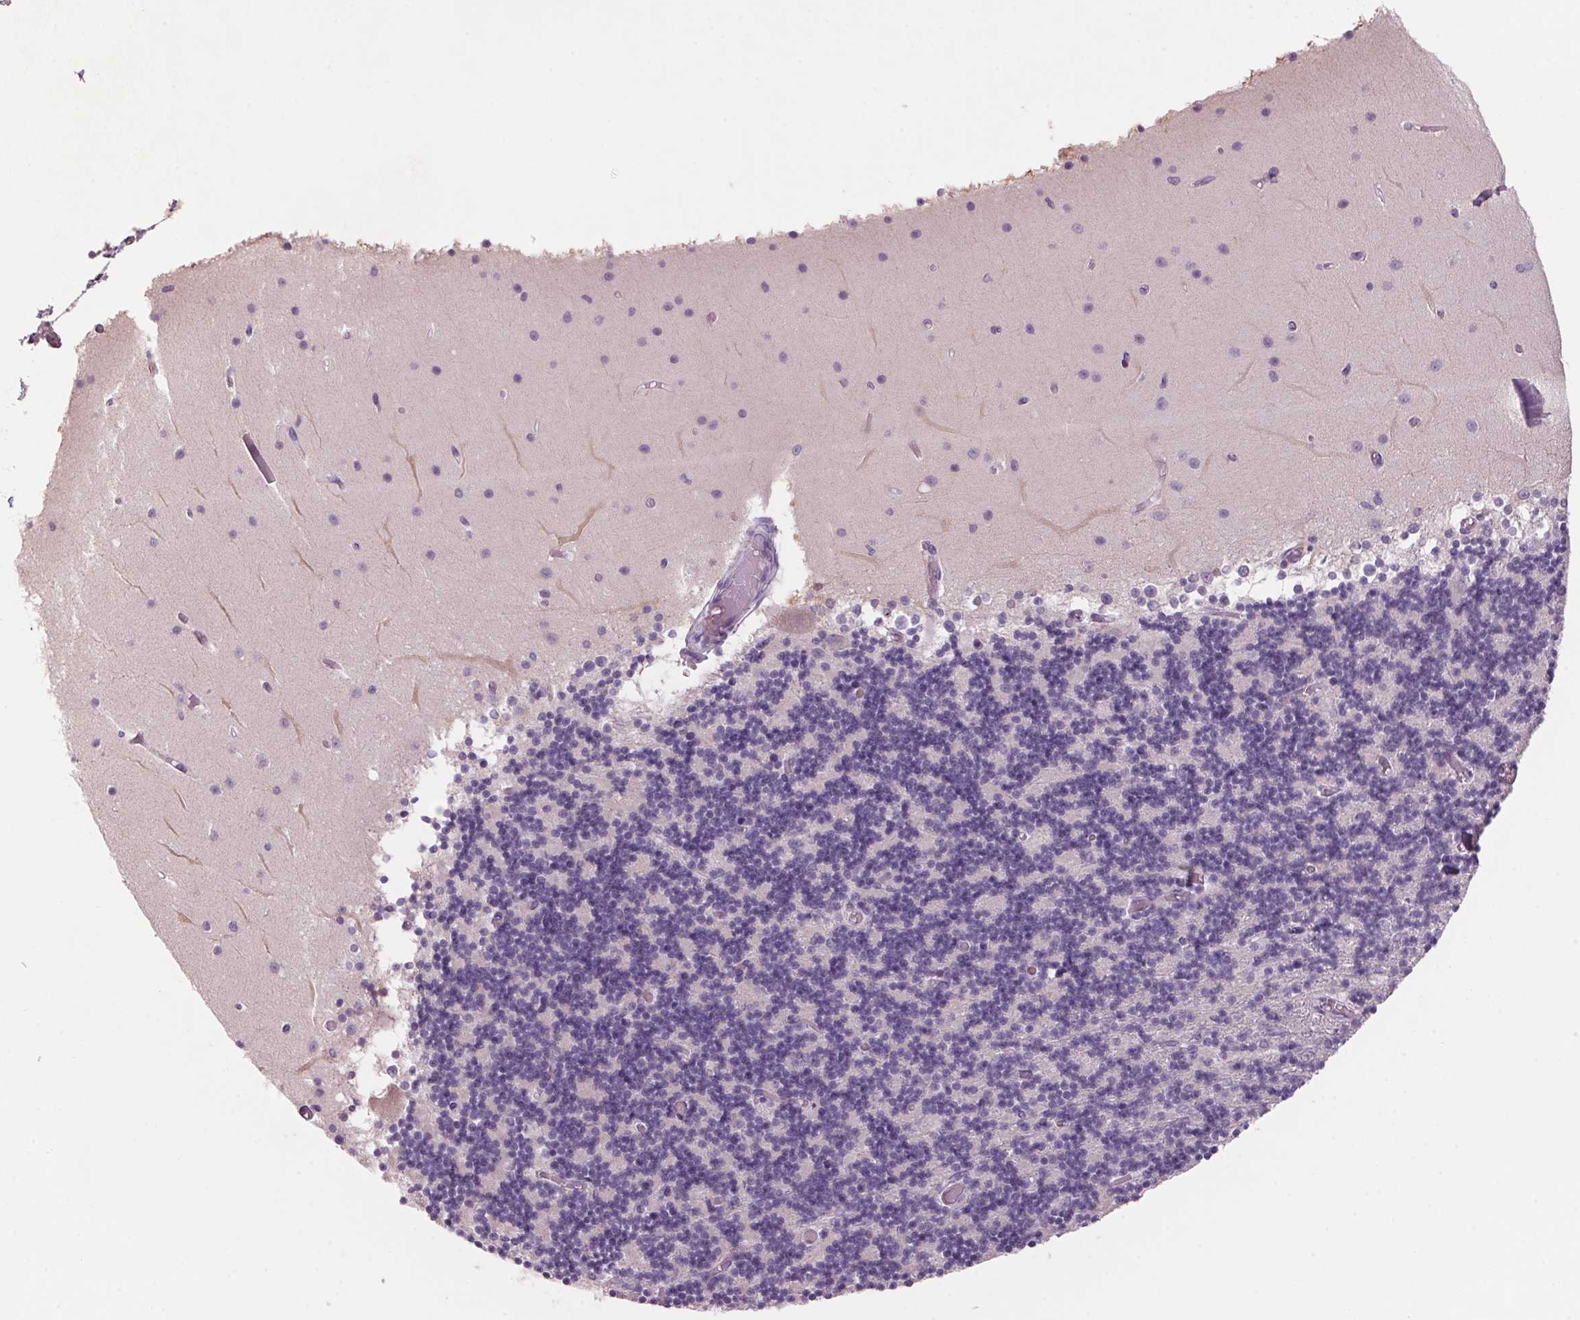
{"staining": {"intensity": "negative", "quantity": "none", "location": "none"}, "tissue": "cerebellum", "cell_type": "Cells in granular layer", "image_type": "normal", "snomed": [{"axis": "morphology", "description": "Normal tissue, NOS"}, {"axis": "topography", "description": "Cerebellum"}], "caption": "Micrograph shows no significant protein positivity in cells in granular layer of unremarkable cerebellum.", "gene": "ADAM20", "patient": {"sex": "female", "age": 28}}